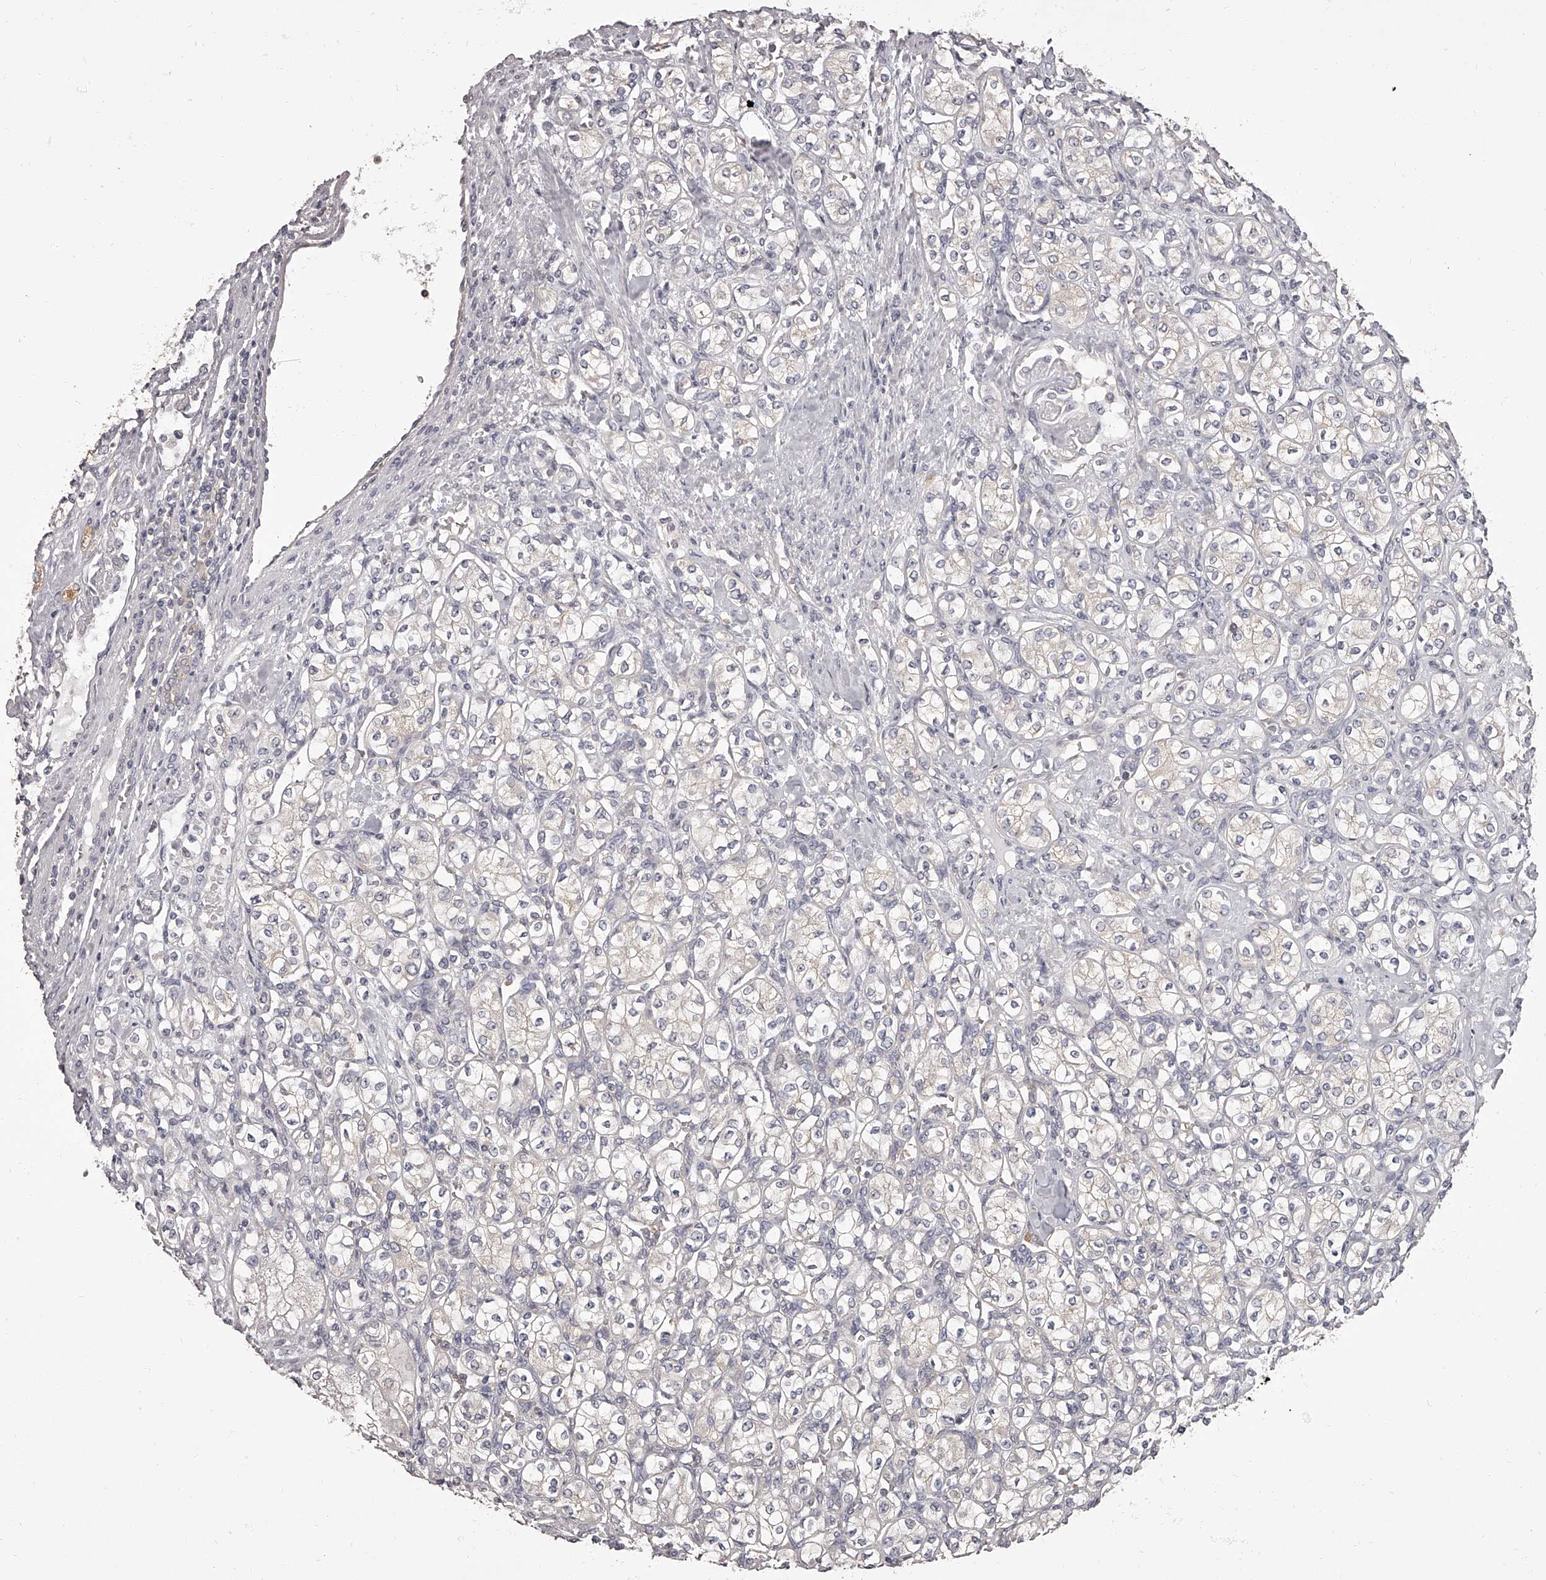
{"staining": {"intensity": "negative", "quantity": "none", "location": "none"}, "tissue": "renal cancer", "cell_type": "Tumor cells", "image_type": "cancer", "snomed": [{"axis": "morphology", "description": "Adenocarcinoma, NOS"}, {"axis": "topography", "description": "Kidney"}], "caption": "Image shows no significant protein staining in tumor cells of renal cancer.", "gene": "APEH", "patient": {"sex": "male", "age": 77}}